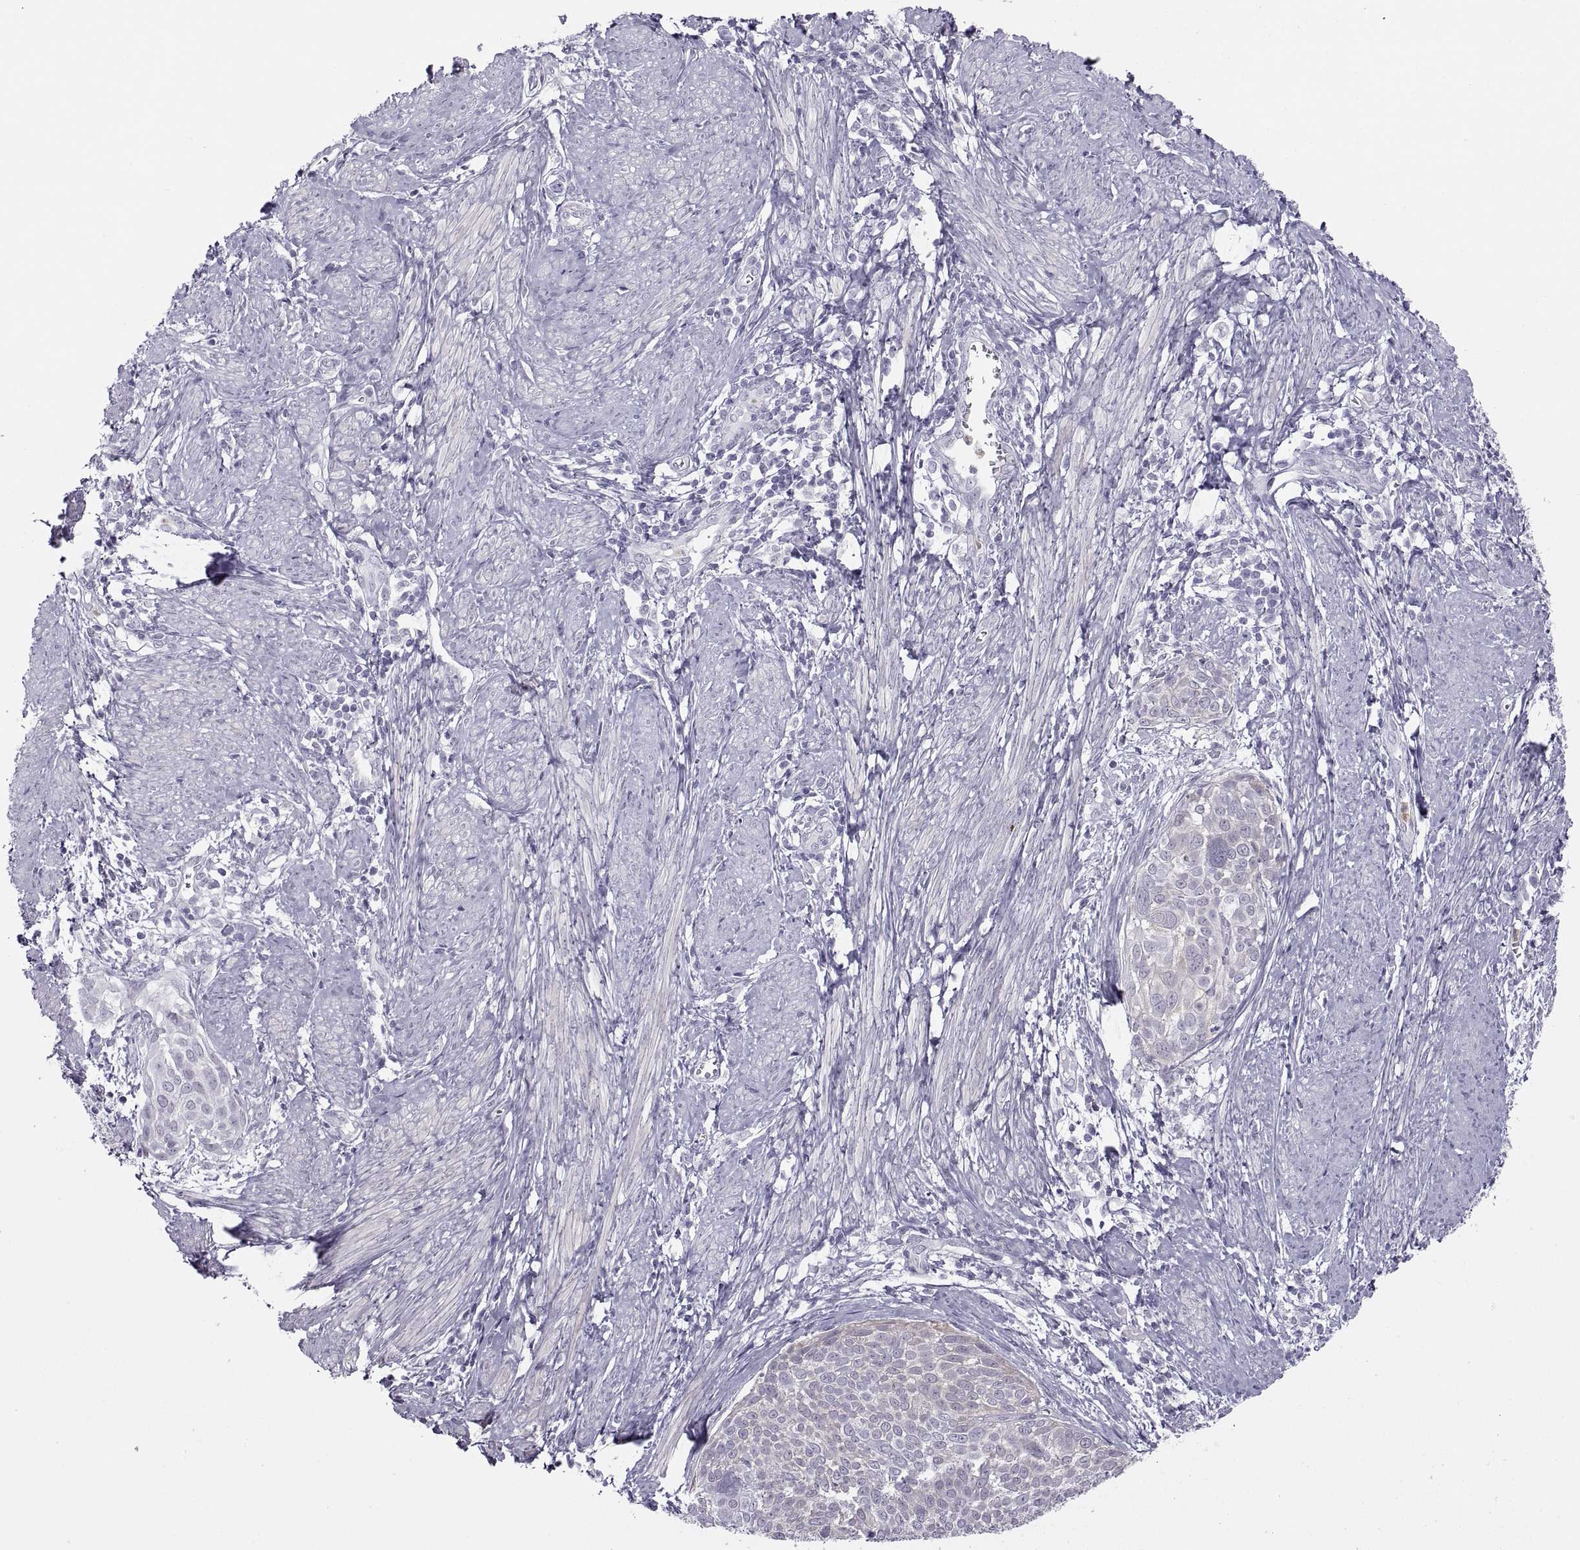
{"staining": {"intensity": "negative", "quantity": "none", "location": "none"}, "tissue": "cervical cancer", "cell_type": "Tumor cells", "image_type": "cancer", "snomed": [{"axis": "morphology", "description": "Squamous cell carcinoma, NOS"}, {"axis": "topography", "description": "Cervix"}], "caption": "IHC histopathology image of neoplastic tissue: human cervical squamous cell carcinoma stained with DAB reveals no significant protein staining in tumor cells.", "gene": "C3orf22", "patient": {"sex": "female", "age": 39}}